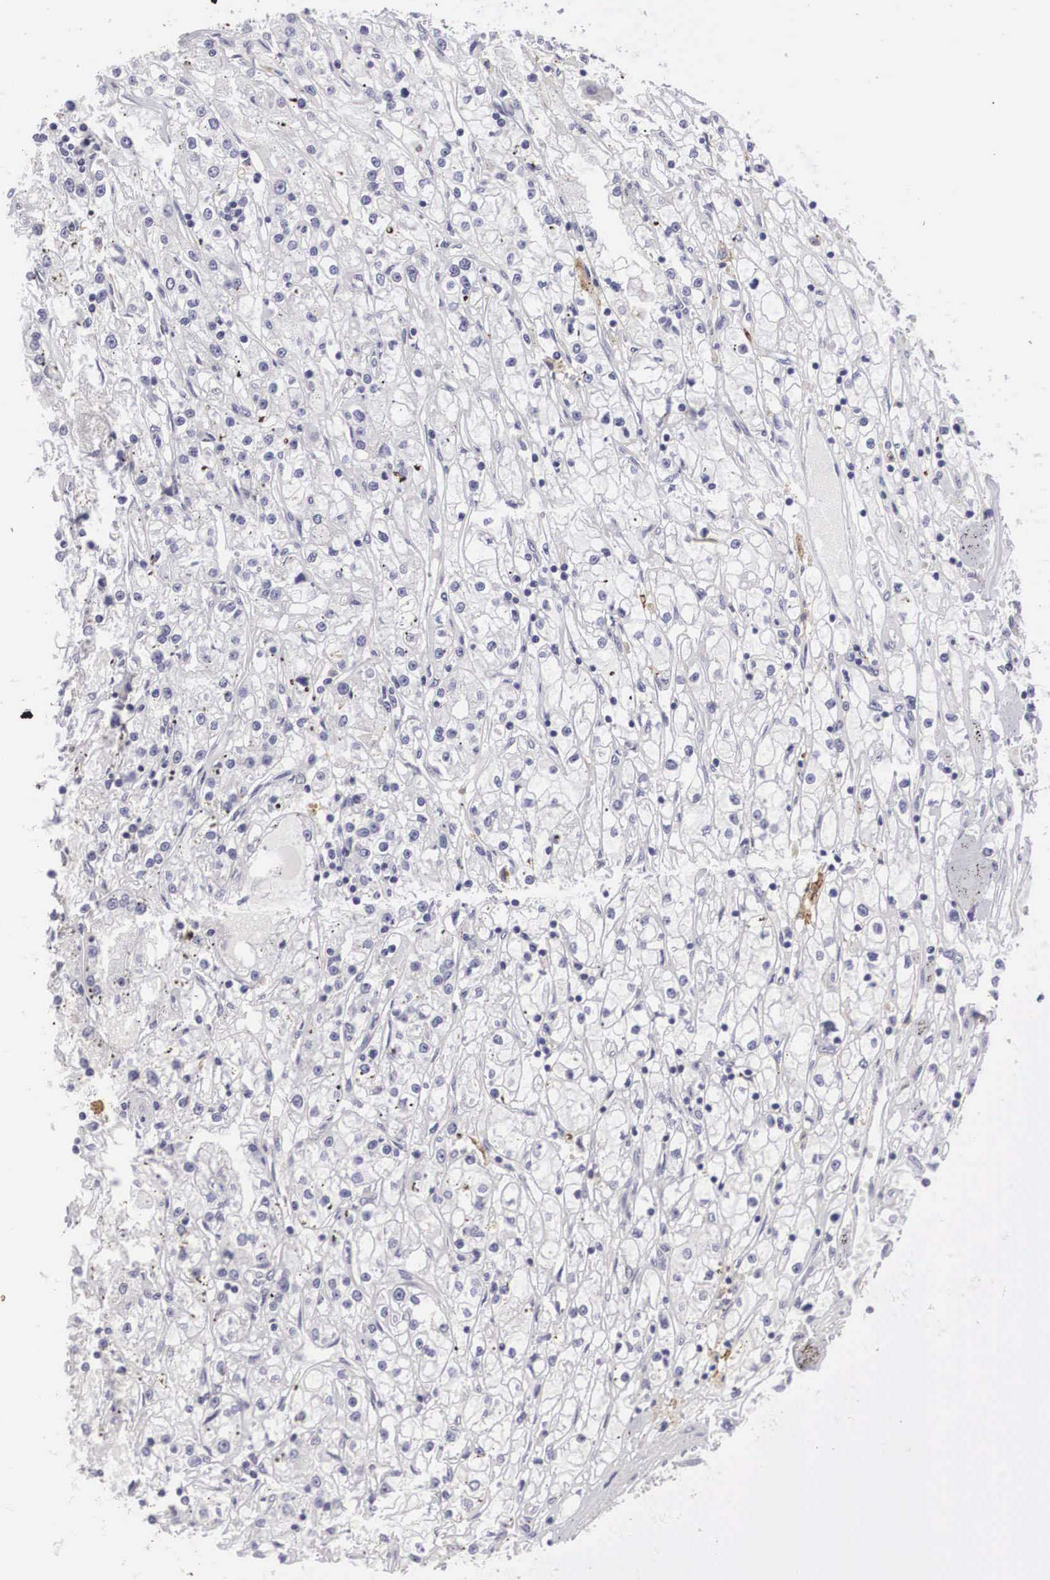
{"staining": {"intensity": "negative", "quantity": "none", "location": "none"}, "tissue": "renal cancer", "cell_type": "Tumor cells", "image_type": "cancer", "snomed": [{"axis": "morphology", "description": "Adenocarcinoma, NOS"}, {"axis": "topography", "description": "Kidney"}], "caption": "Immunohistochemistry of human renal adenocarcinoma reveals no staining in tumor cells.", "gene": "ARMCX3", "patient": {"sex": "male", "age": 56}}